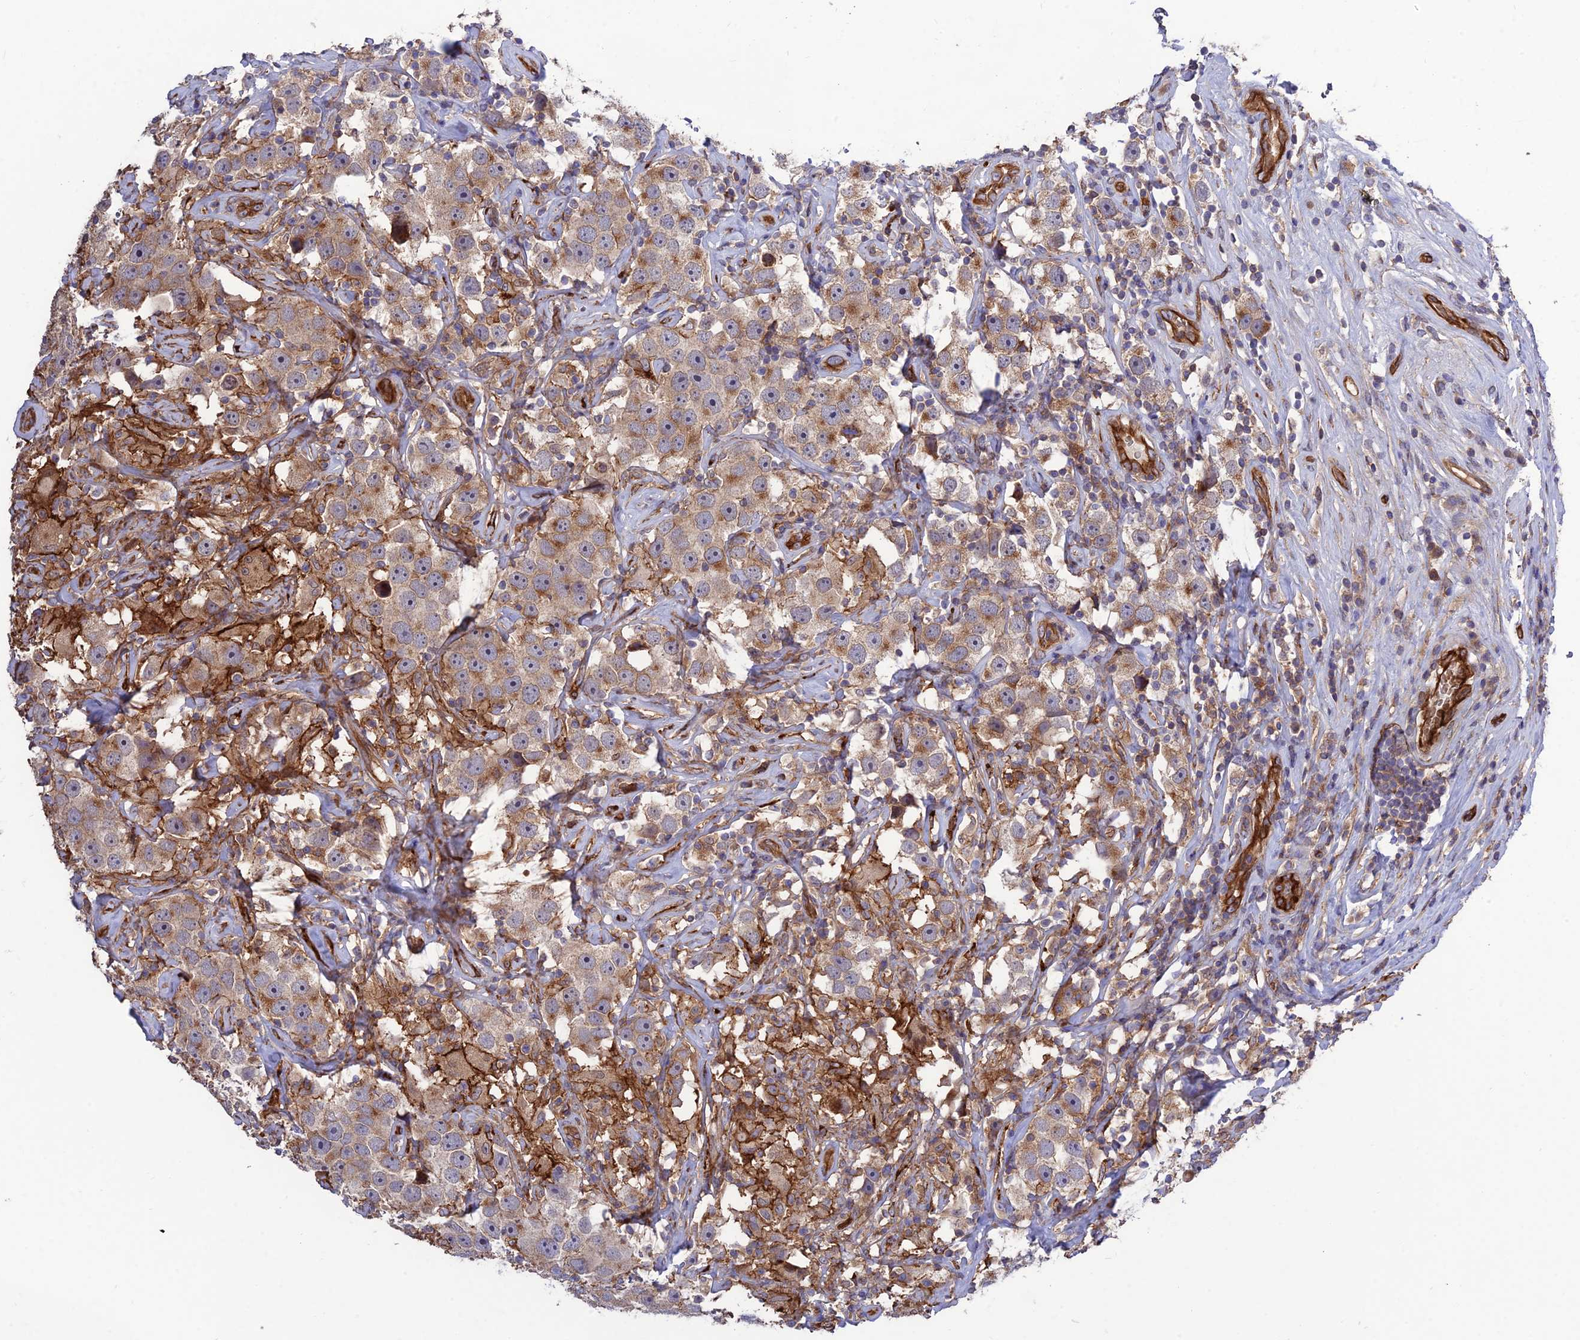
{"staining": {"intensity": "moderate", "quantity": ">75%", "location": "cytoplasmic/membranous"}, "tissue": "testis cancer", "cell_type": "Tumor cells", "image_type": "cancer", "snomed": [{"axis": "morphology", "description": "Seminoma, NOS"}, {"axis": "topography", "description": "Testis"}], "caption": "A medium amount of moderate cytoplasmic/membranous positivity is present in about >75% of tumor cells in testis seminoma tissue.", "gene": "CRTAP", "patient": {"sex": "male", "age": 49}}